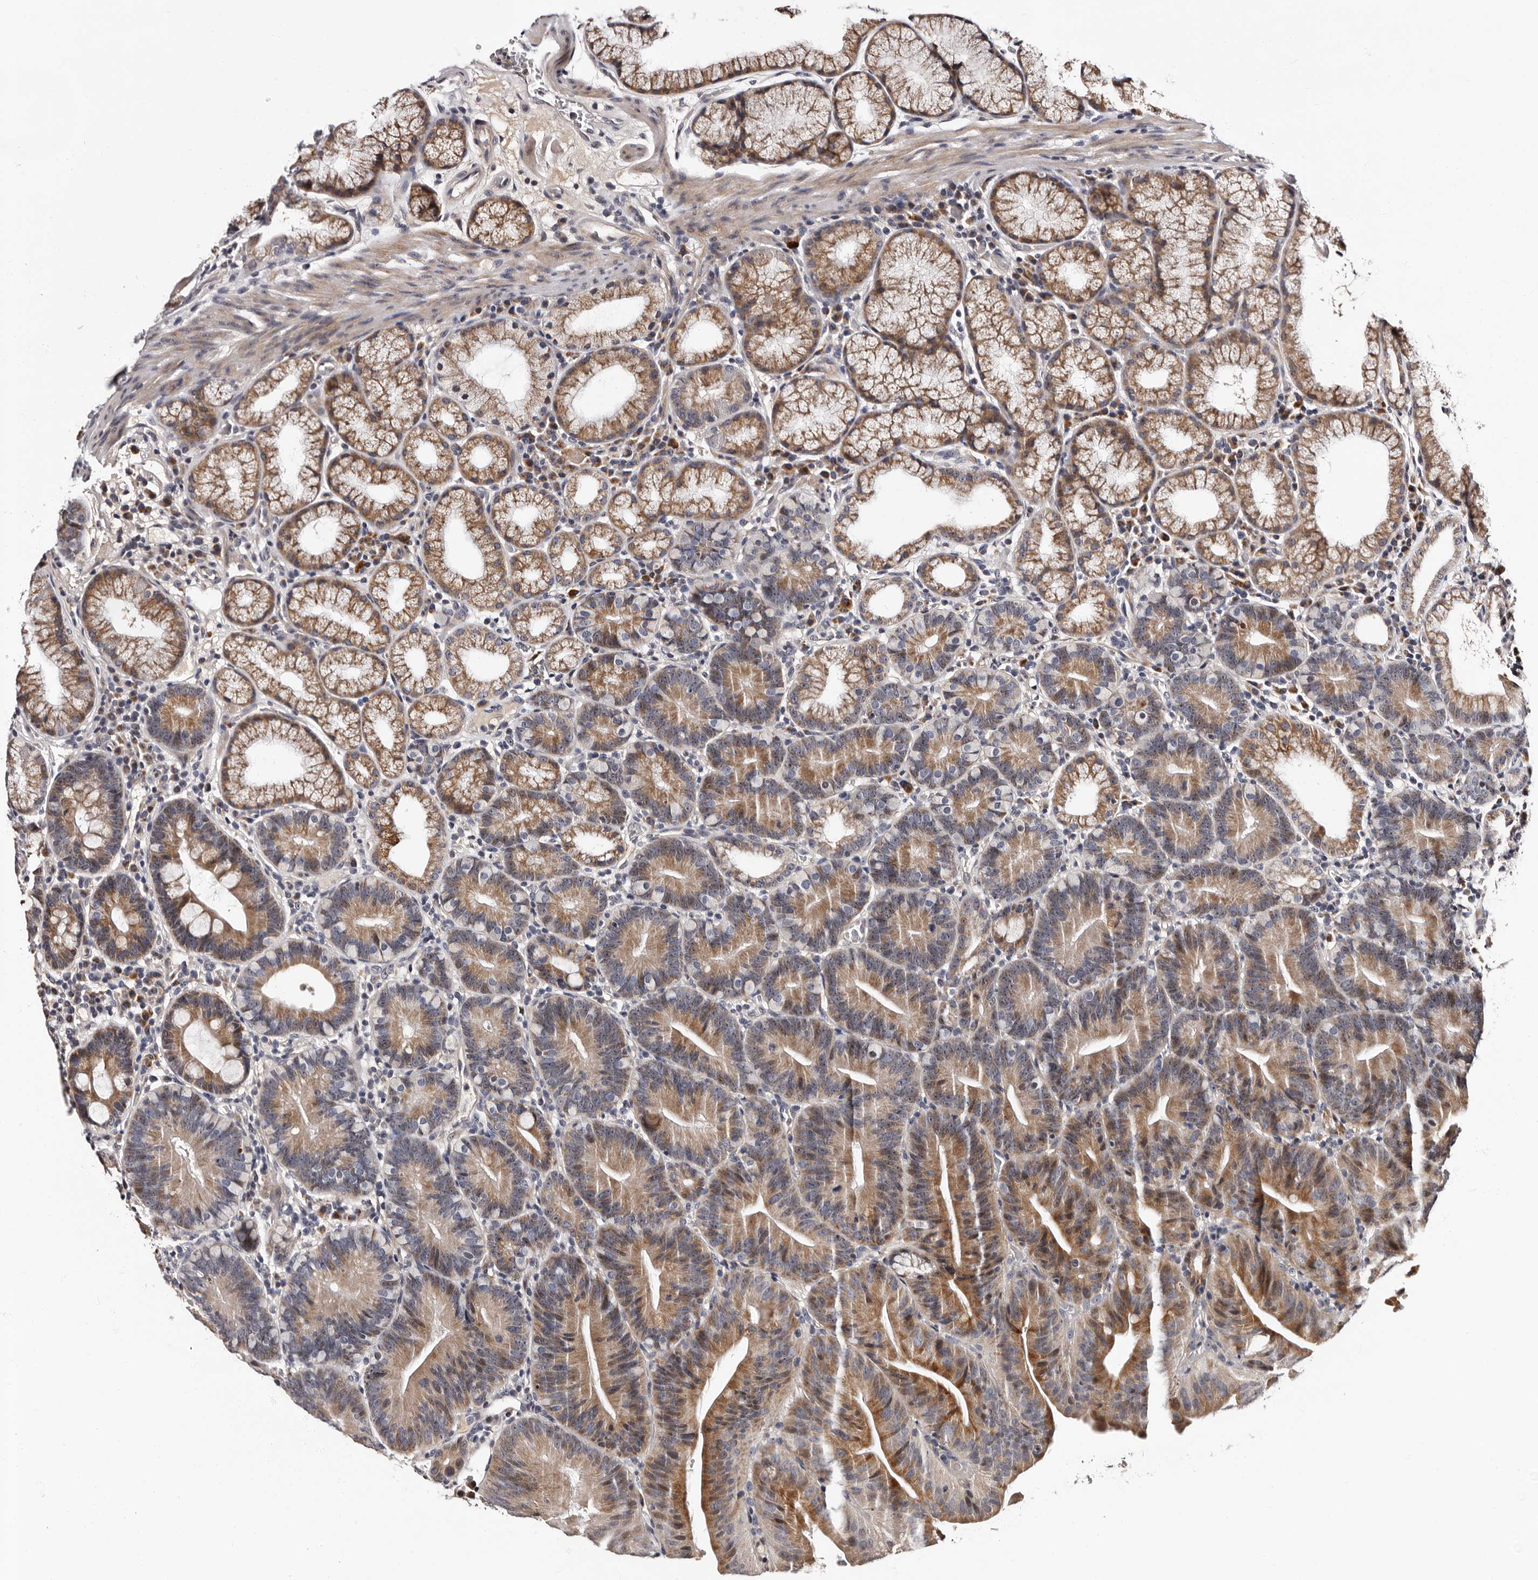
{"staining": {"intensity": "moderate", "quantity": ">75%", "location": "cytoplasmic/membranous"}, "tissue": "duodenum", "cell_type": "Glandular cells", "image_type": "normal", "snomed": [{"axis": "morphology", "description": "Normal tissue, NOS"}, {"axis": "topography", "description": "Duodenum"}], "caption": "DAB (3,3'-diaminobenzidine) immunohistochemical staining of normal duodenum shows moderate cytoplasmic/membranous protein positivity in about >75% of glandular cells.", "gene": "TAF4B", "patient": {"sex": "male", "age": 54}}